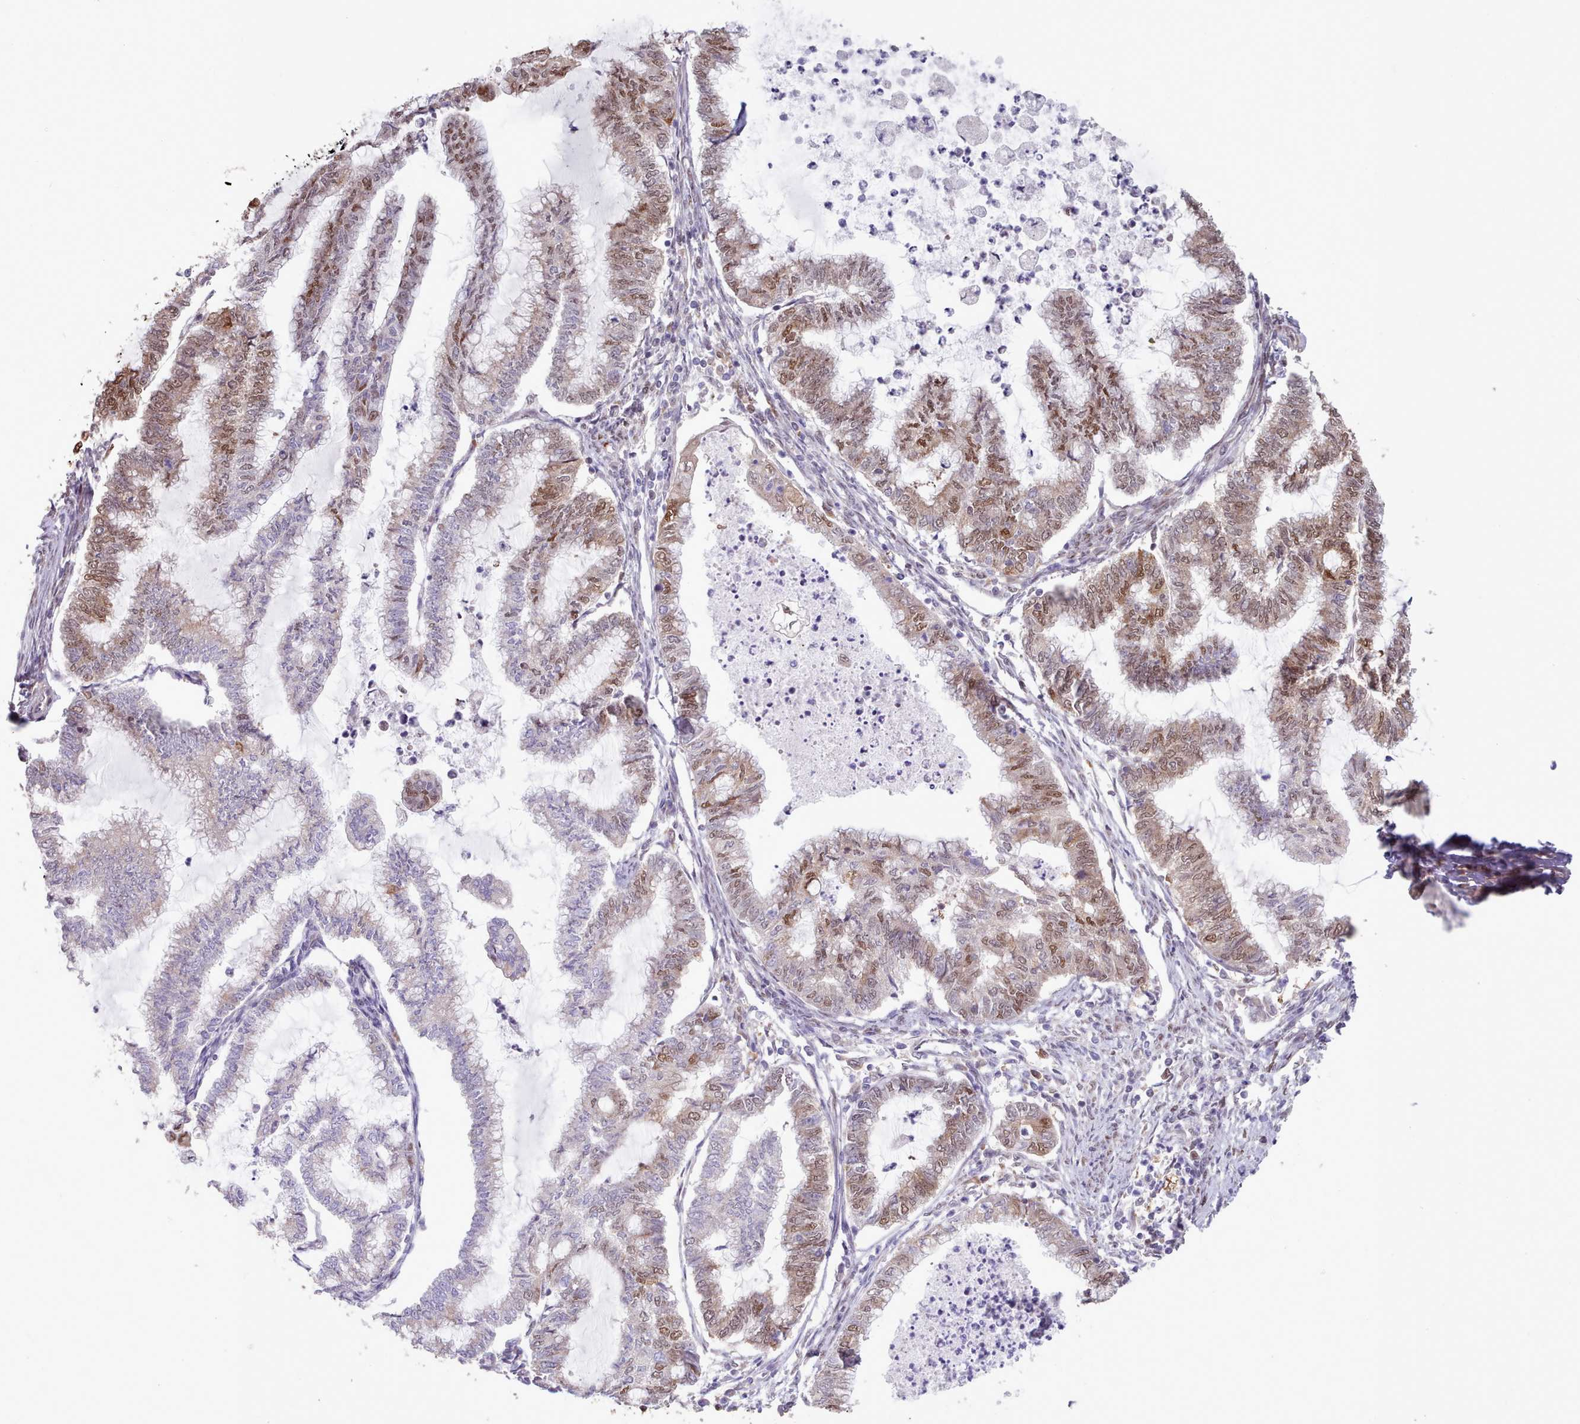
{"staining": {"intensity": "moderate", "quantity": "<25%", "location": "nuclear"}, "tissue": "endometrial cancer", "cell_type": "Tumor cells", "image_type": "cancer", "snomed": [{"axis": "morphology", "description": "Adenocarcinoma, NOS"}, {"axis": "topography", "description": "Endometrium"}], "caption": "IHC of adenocarcinoma (endometrial) demonstrates low levels of moderate nuclear expression in about <25% of tumor cells. (Stains: DAB (3,3'-diaminobenzidine) in brown, nuclei in blue, Microscopy: brightfield microscopy at high magnification).", "gene": "CES3", "patient": {"sex": "female", "age": 79}}